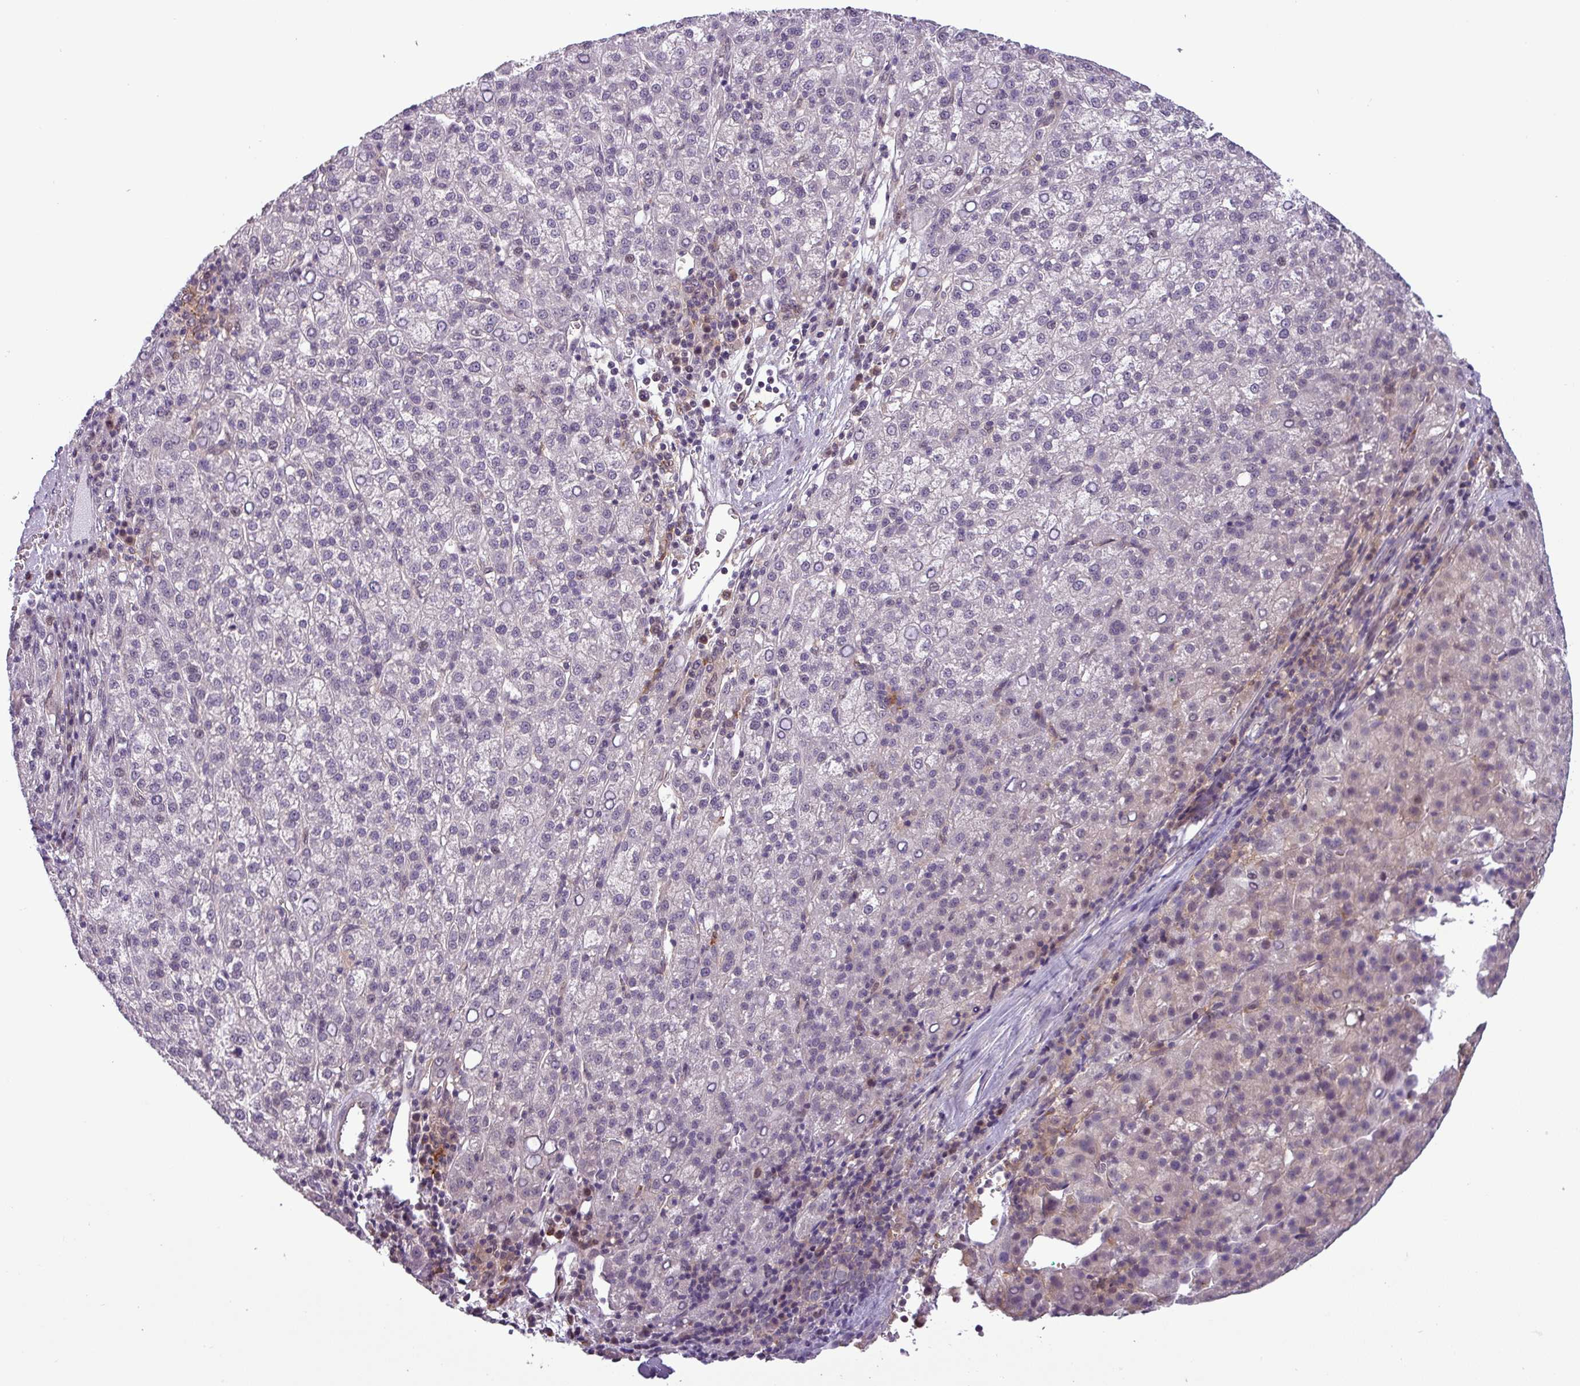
{"staining": {"intensity": "negative", "quantity": "none", "location": "none"}, "tissue": "liver cancer", "cell_type": "Tumor cells", "image_type": "cancer", "snomed": [{"axis": "morphology", "description": "Carcinoma, Hepatocellular, NOS"}, {"axis": "topography", "description": "Liver"}], "caption": "Histopathology image shows no protein positivity in tumor cells of hepatocellular carcinoma (liver) tissue. The staining was performed using DAB to visualize the protein expression in brown, while the nuclei were stained in blue with hematoxylin (Magnification: 20x).", "gene": "NPFFR1", "patient": {"sex": "female", "age": 58}}